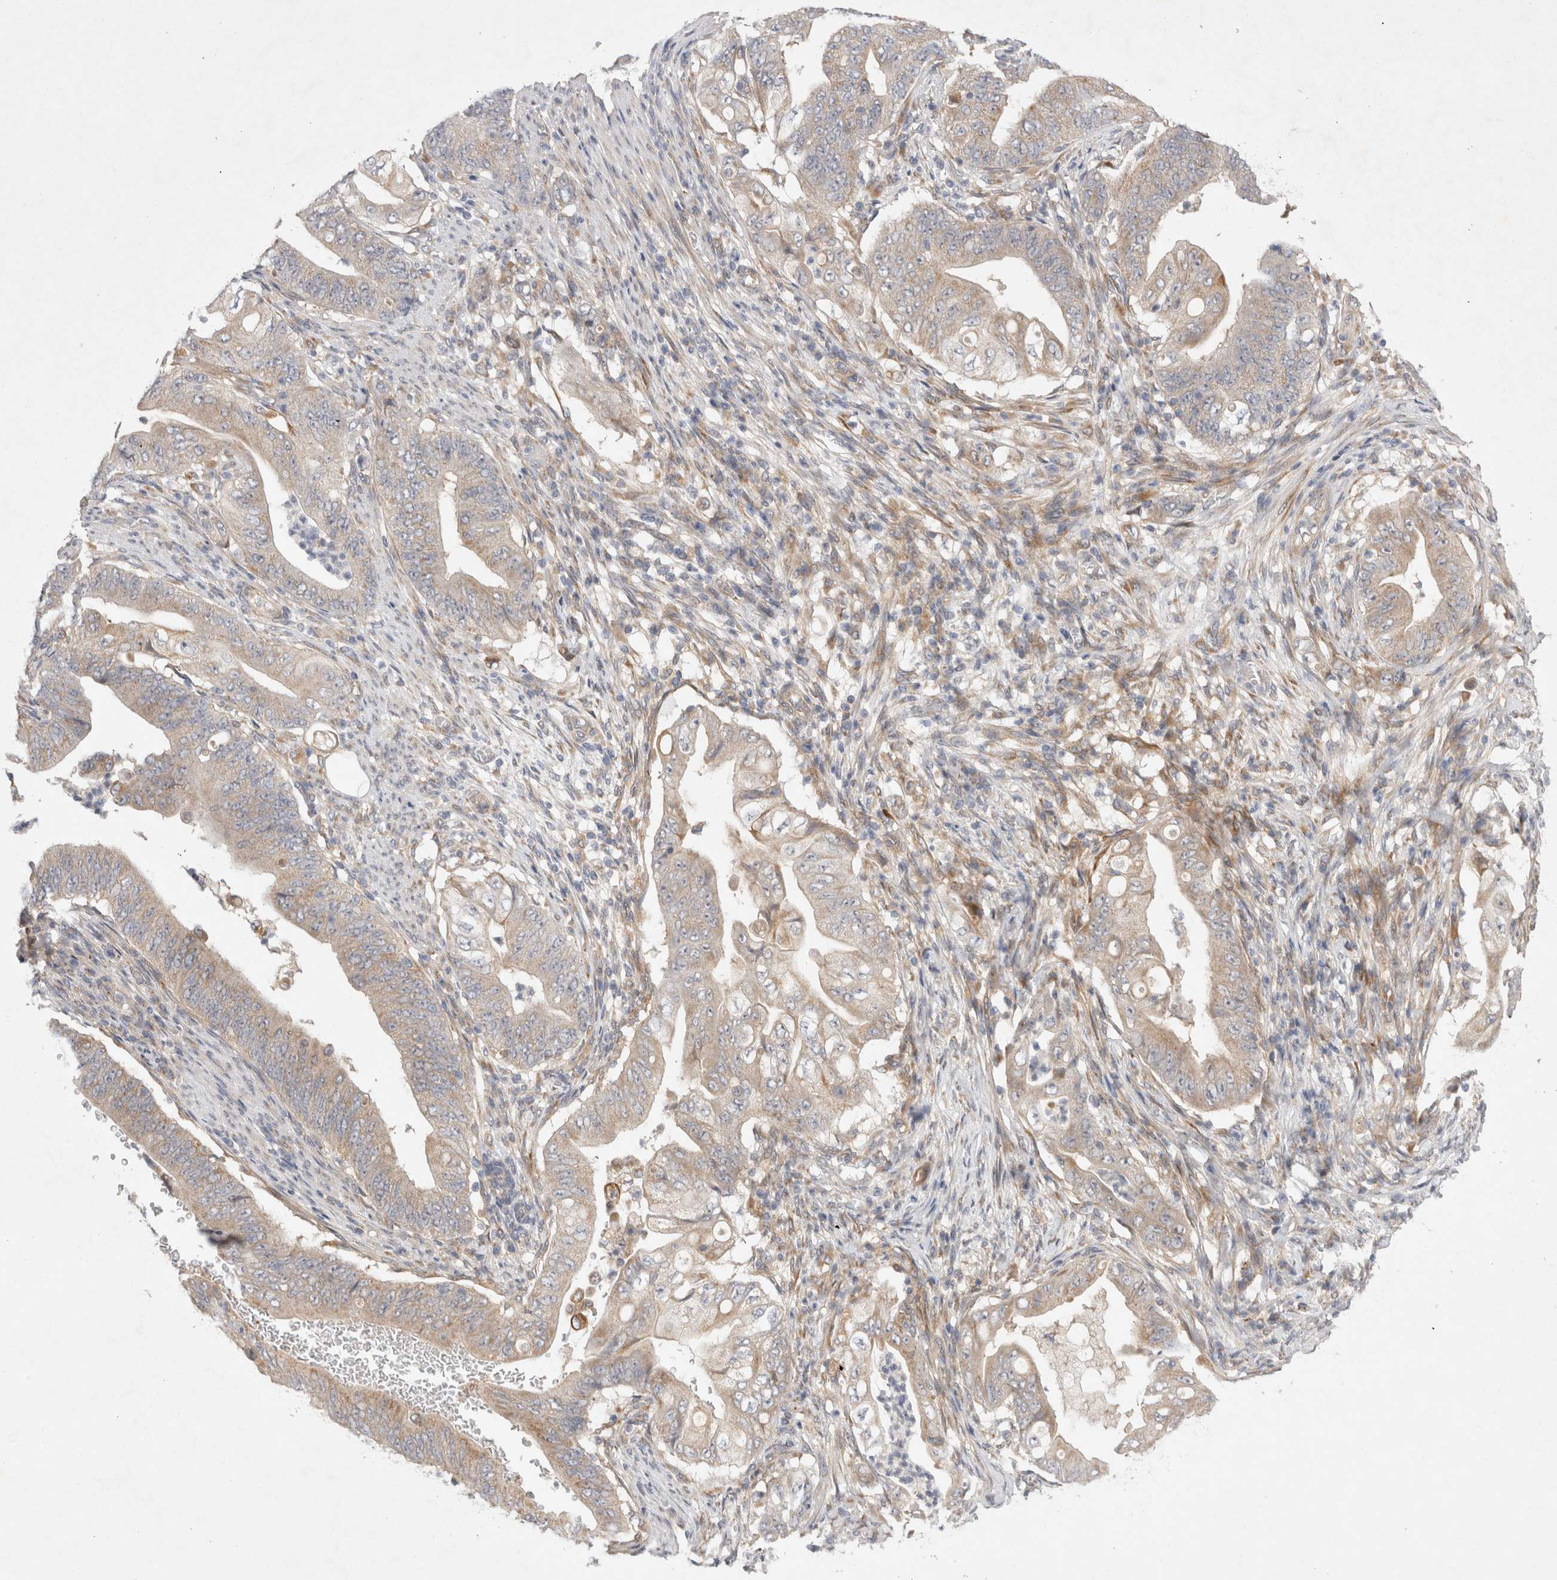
{"staining": {"intensity": "weak", "quantity": ">75%", "location": "cytoplasmic/membranous"}, "tissue": "stomach cancer", "cell_type": "Tumor cells", "image_type": "cancer", "snomed": [{"axis": "morphology", "description": "Adenocarcinoma, NOS"}, {"axis": "topography", "description": "Stomach"}], "caption": "A histopathology image showing weak cytoplasmic/membranous expression in approximately >75% of tumor cells in stomach adenocarcinoma, as visualized by brown immunohistochemical staining.", "gene": "NPC1", "patient": {"sex": "female", "age": 73}}